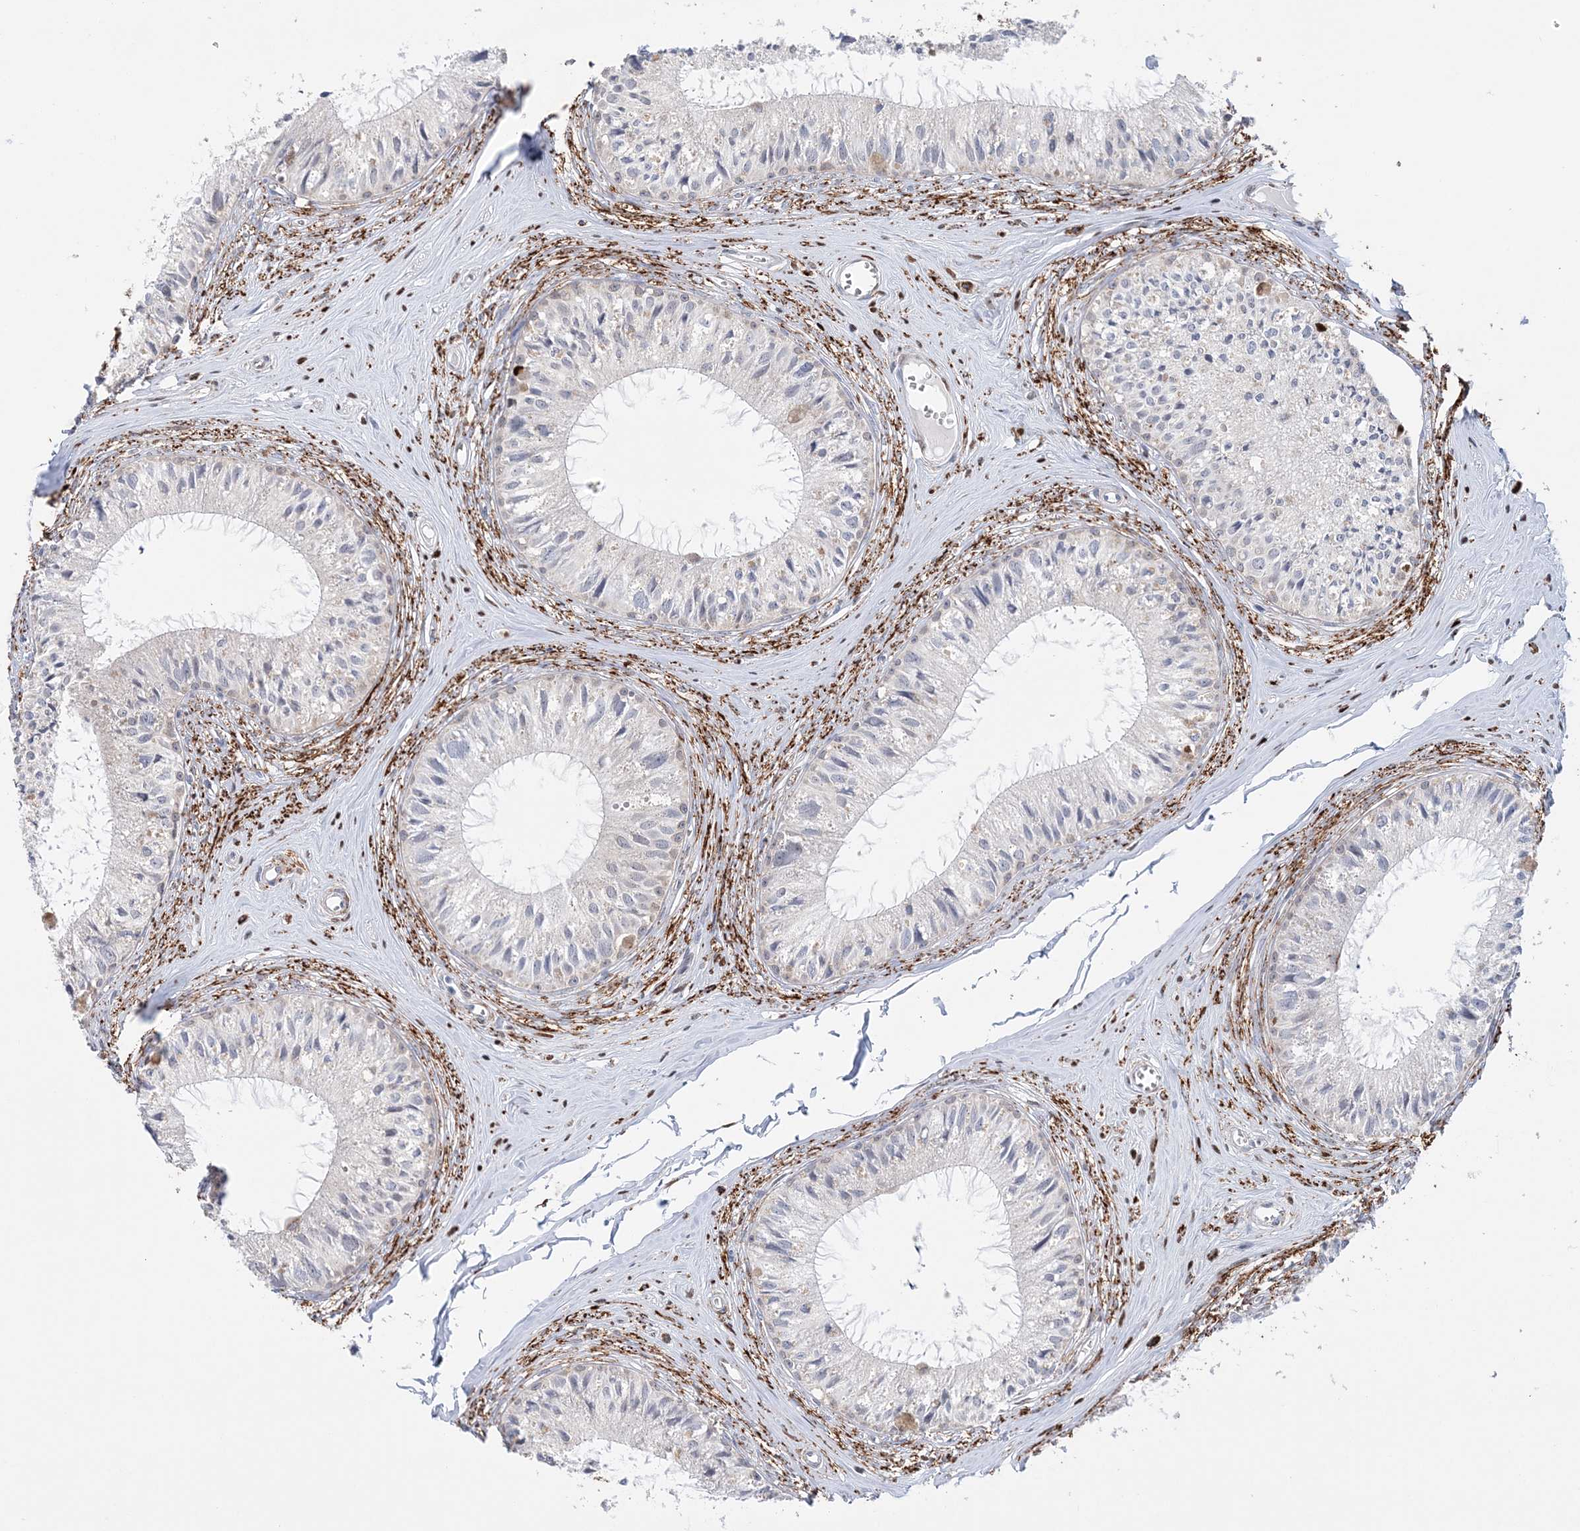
{"staining": {"intensity": "weak", "quantity": "<25%", "location": "cytoplasmic/membranous"}, "tissue": "epididymis", "cell_type": "Glandular cells", "image_type": "normal", "snomed": [{"axis": "morphology", "description": "Normal tissue, NOS"}, {"axis": "topography", "description": "Epididymis"}], "caption": "Immunohistochemical staining of benign human epididymis exhibits no significant staining in glandular cells. Nuclei are stained in blue.", "gene": "NIT2", "patient": {"sex": "male", "age": 36}}